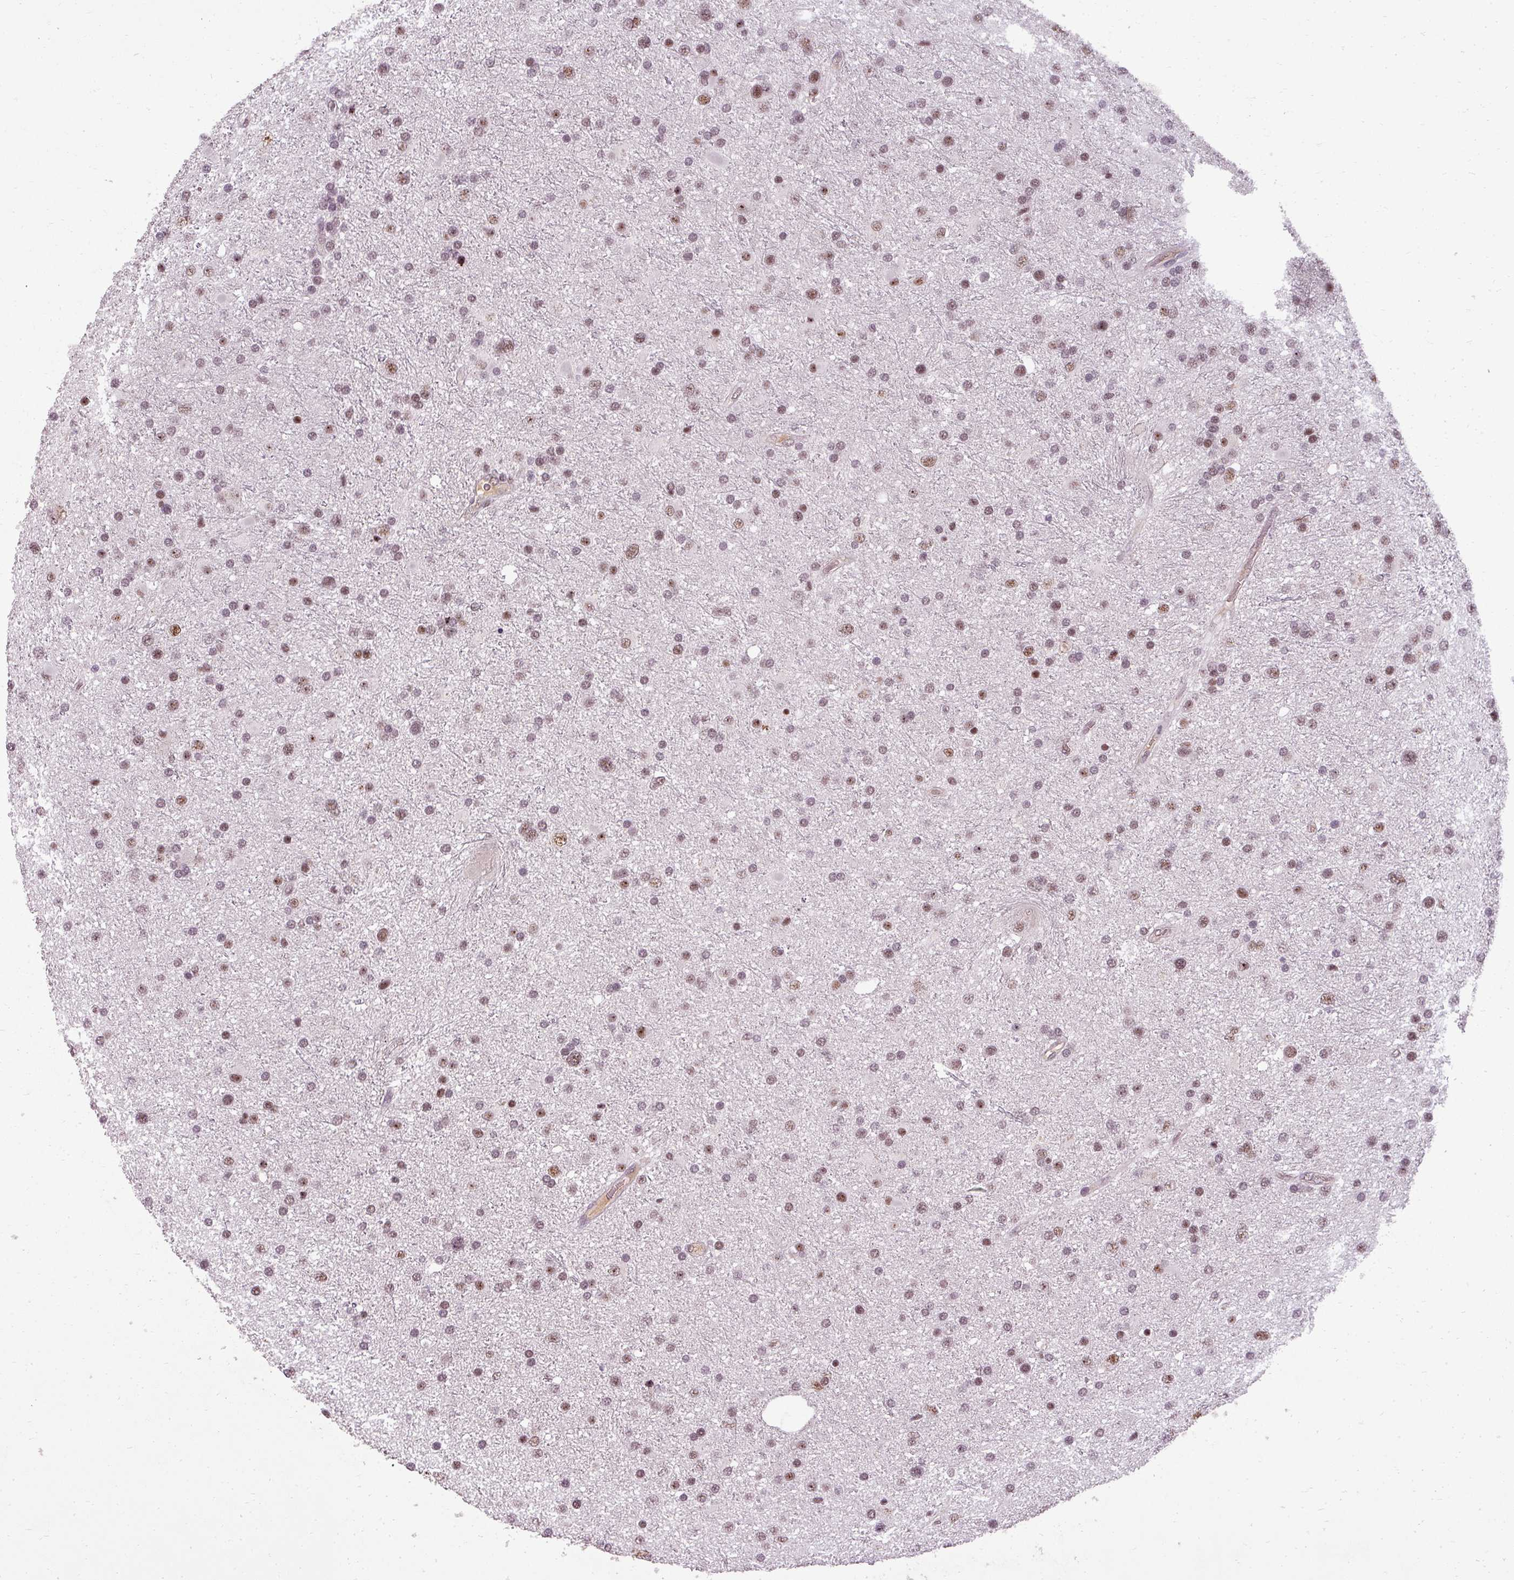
{"staining": {"intensity": "moderate", "quantity": ">75%", "location": "nuclear"}, "tissue": "glioma", "cell_type": "Tumor cells", "image_type": "cancer", "snomed": [{"axis": "morphology", "description": "Glioma, malignant, Low grade"}, {"axis": "topography", "description": "Brain"}], "caption": "Immunohistochemistry (IHC) histopathology image of neoplastic tissue: human malignant glioma (low-grade) stained using immunohistochemistry (IHC) exhibits medium levels of moderate protein expression localized specifically in the nuclear of tumor cells, appearing as a nuclear brown color.", "gene": "BCAS3", "patient": {"sex": "female", "age": 32}}